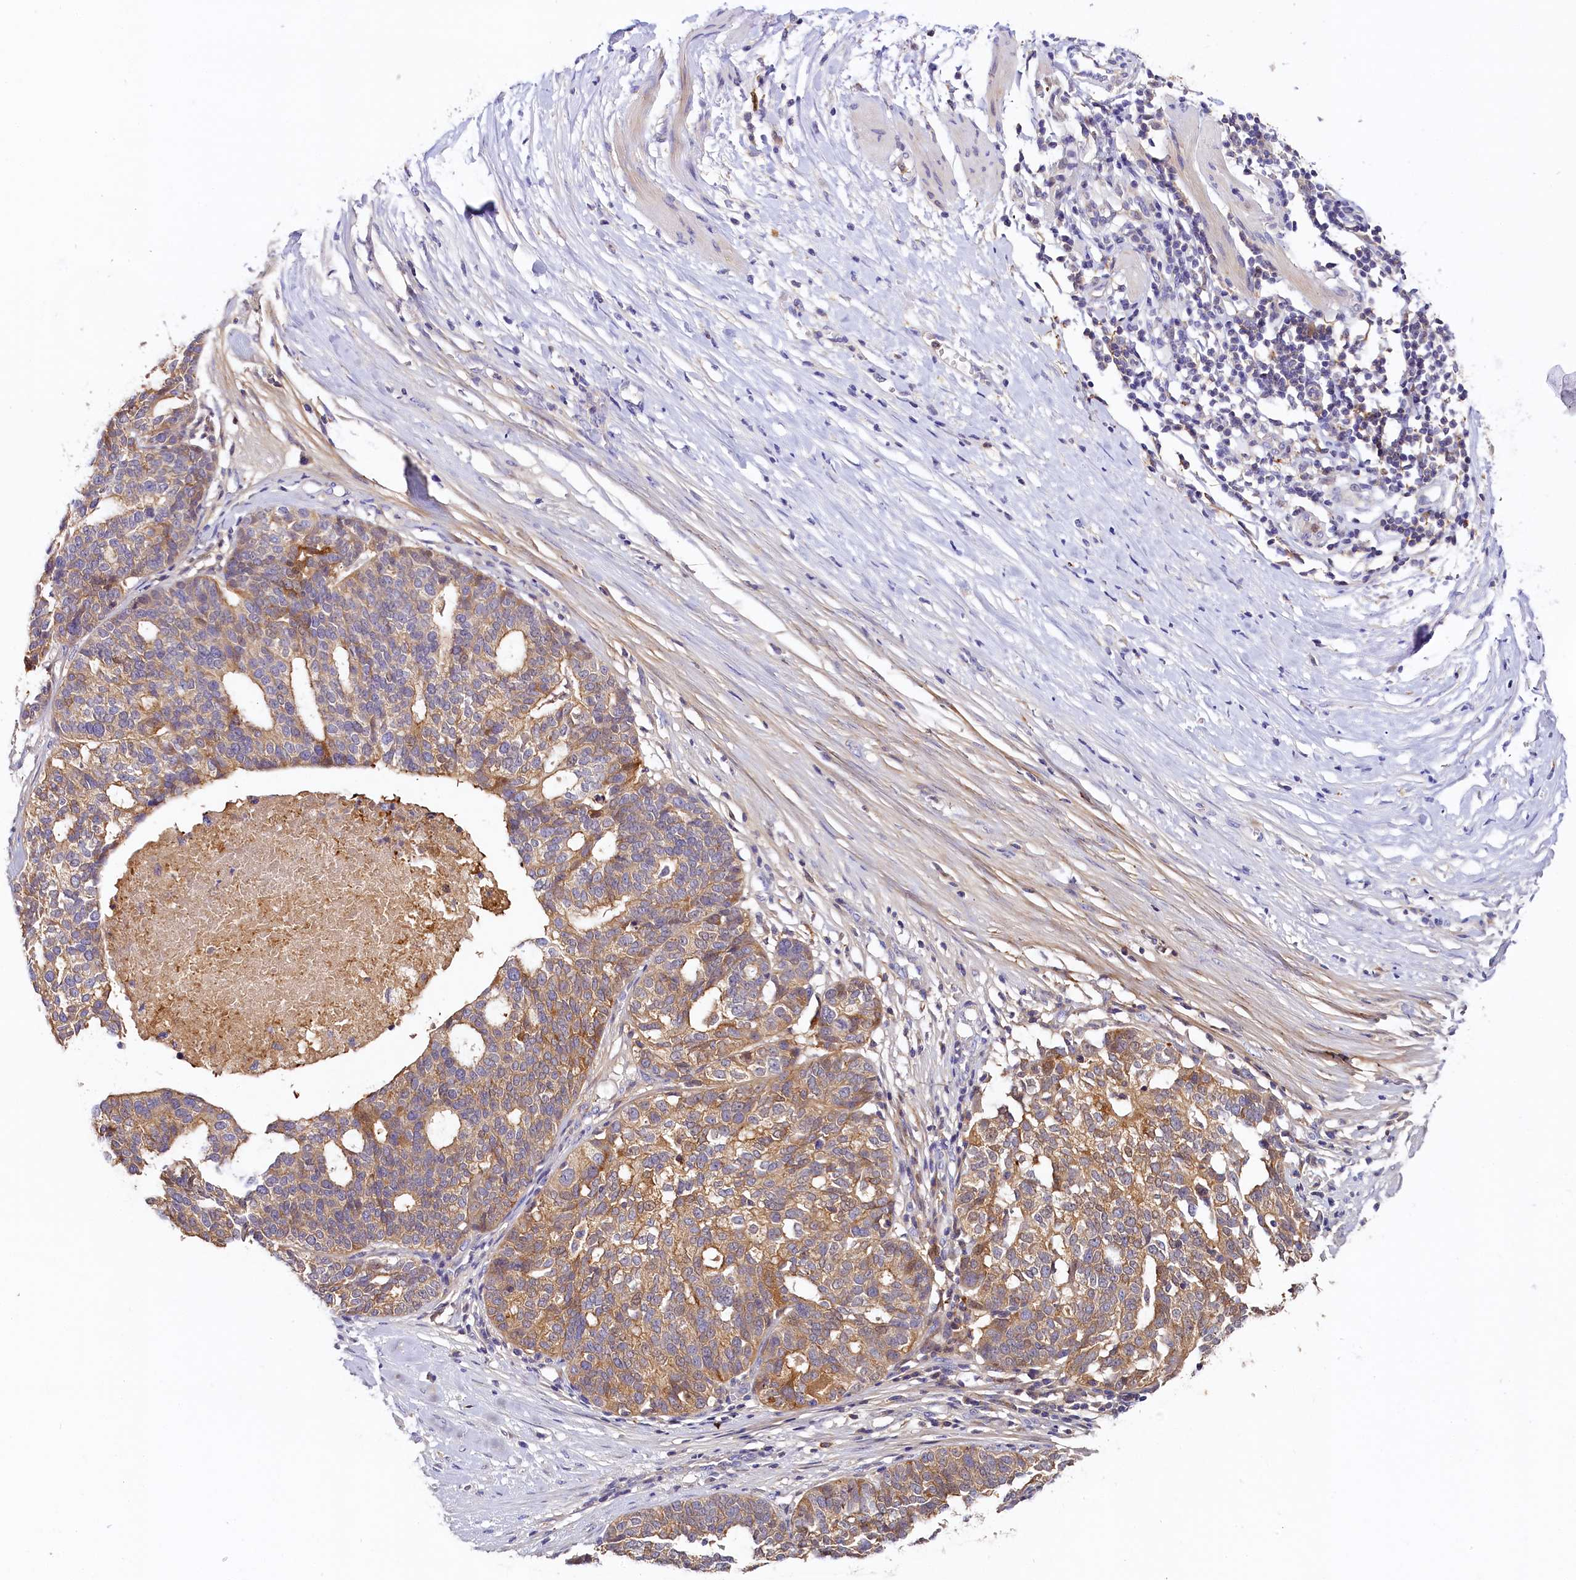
{"staining": {"intensity": "moderate", "quantity": "25%-75%", "location": "cytoplasmic/membranous"}, "tissue": "ovarian cancer", "cell_type": "Tumor cells", "image_type": "cancer", "snomed": [{"axis": "morphology", "description": "Cystadenocarcinoma, serous, NOS"}, {"axis": "topography", "description": "Ovary"}], "caption": "Protein staining exhibits moderate cytoplasmic/membranous expression in about 25%-75% of tumor cells in ovarian cancer (serous cystadenocarcinoma).", "gene": "KATNB1", "patient": {"sex": "female", "age": 59}}